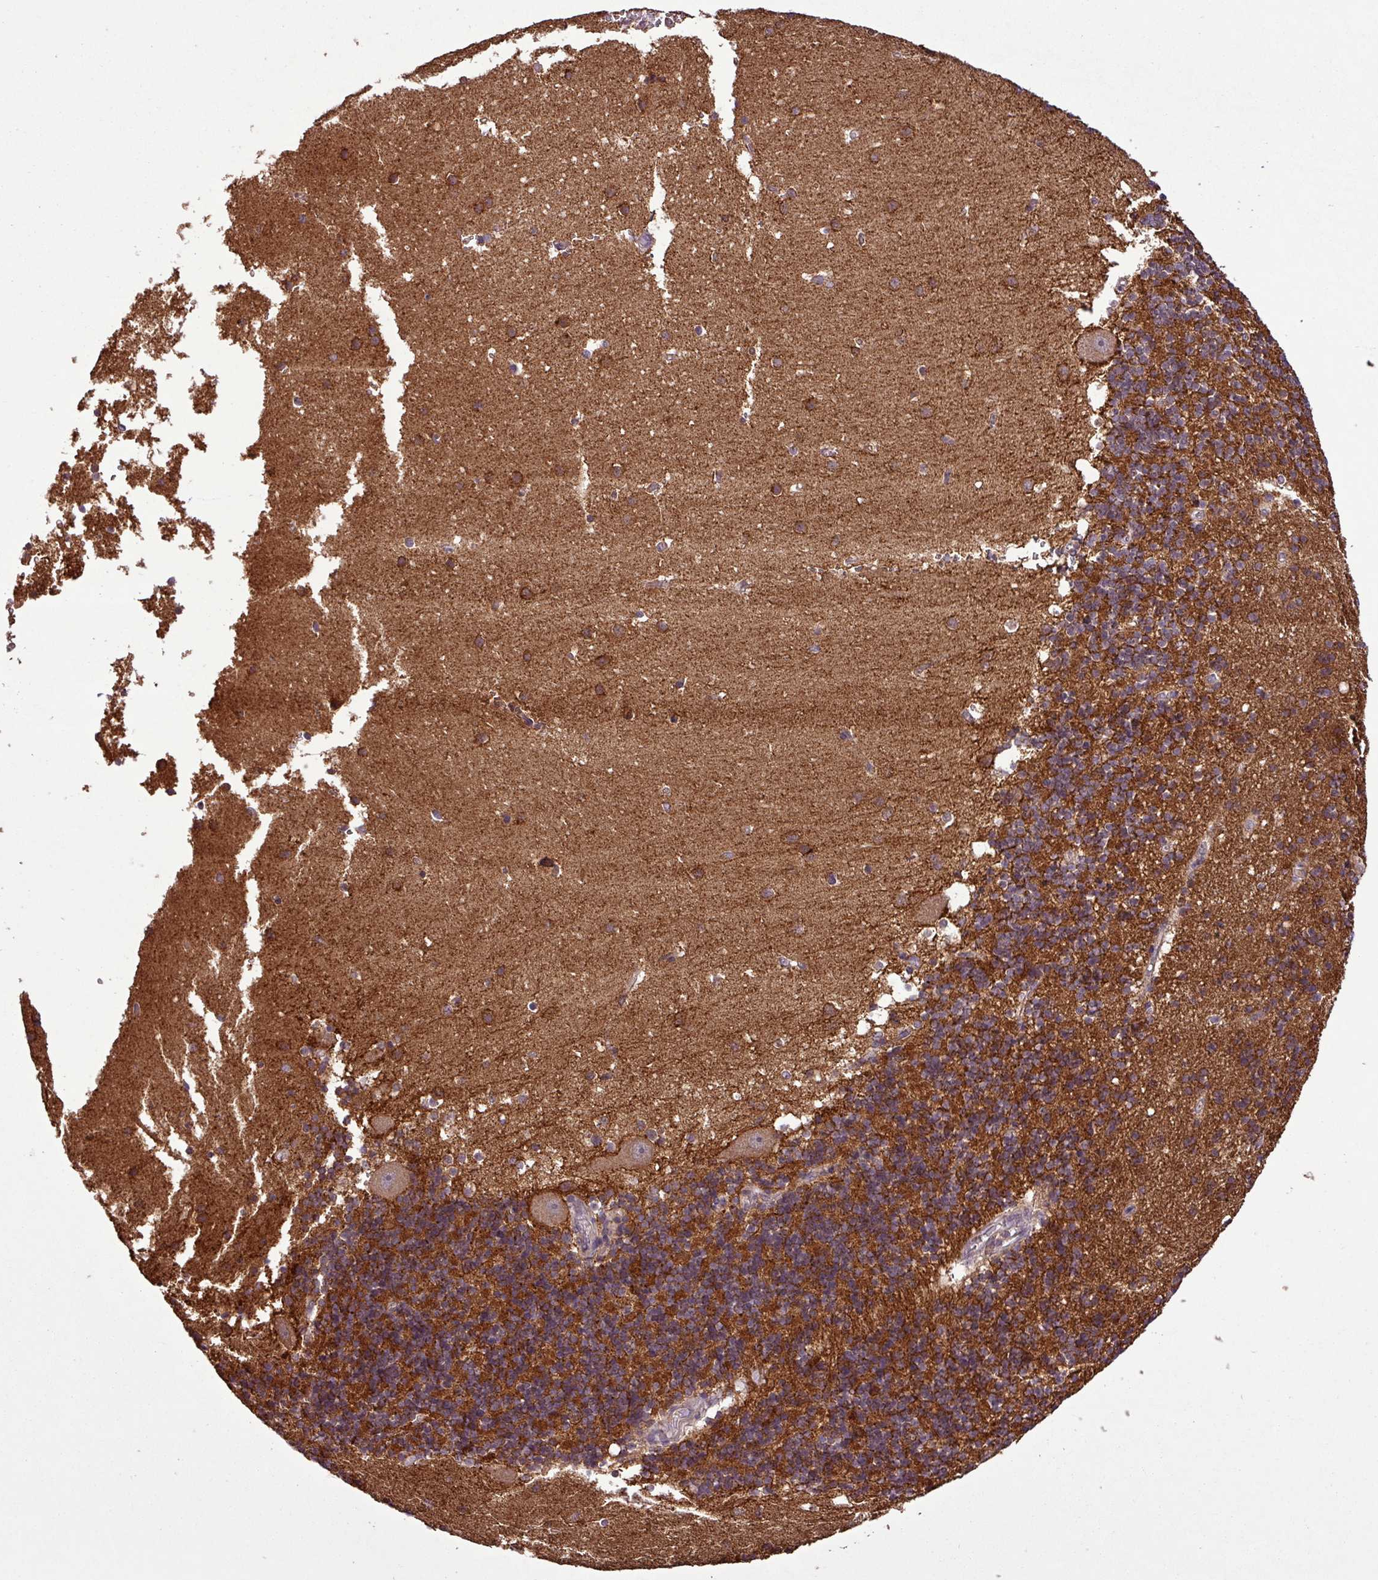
{"staining": {"intensity": "strong", "quantity": ">75%", "location": "cytoplasmic/membranous"}, "tissue": "cerebellum", "cell_type": "Cells in granular layer", "image_type": "normal", "snomed": [{"axis": "morphology", "description": "Normal tissue, NOS"}, {"axis": "topography", "description": "Cerebellum"}], "caption": "IHC of normal human cerebellum displays high levels of strong cytoplasmic/membranous expression in about >75% of cells in granular layer. (DAB (3,3'-diaminobenzidine) = brown stain, brightfield microscopy at high magnification).", "gene": "MCTP2", "patient": {"sex": "male", "age": 54}}